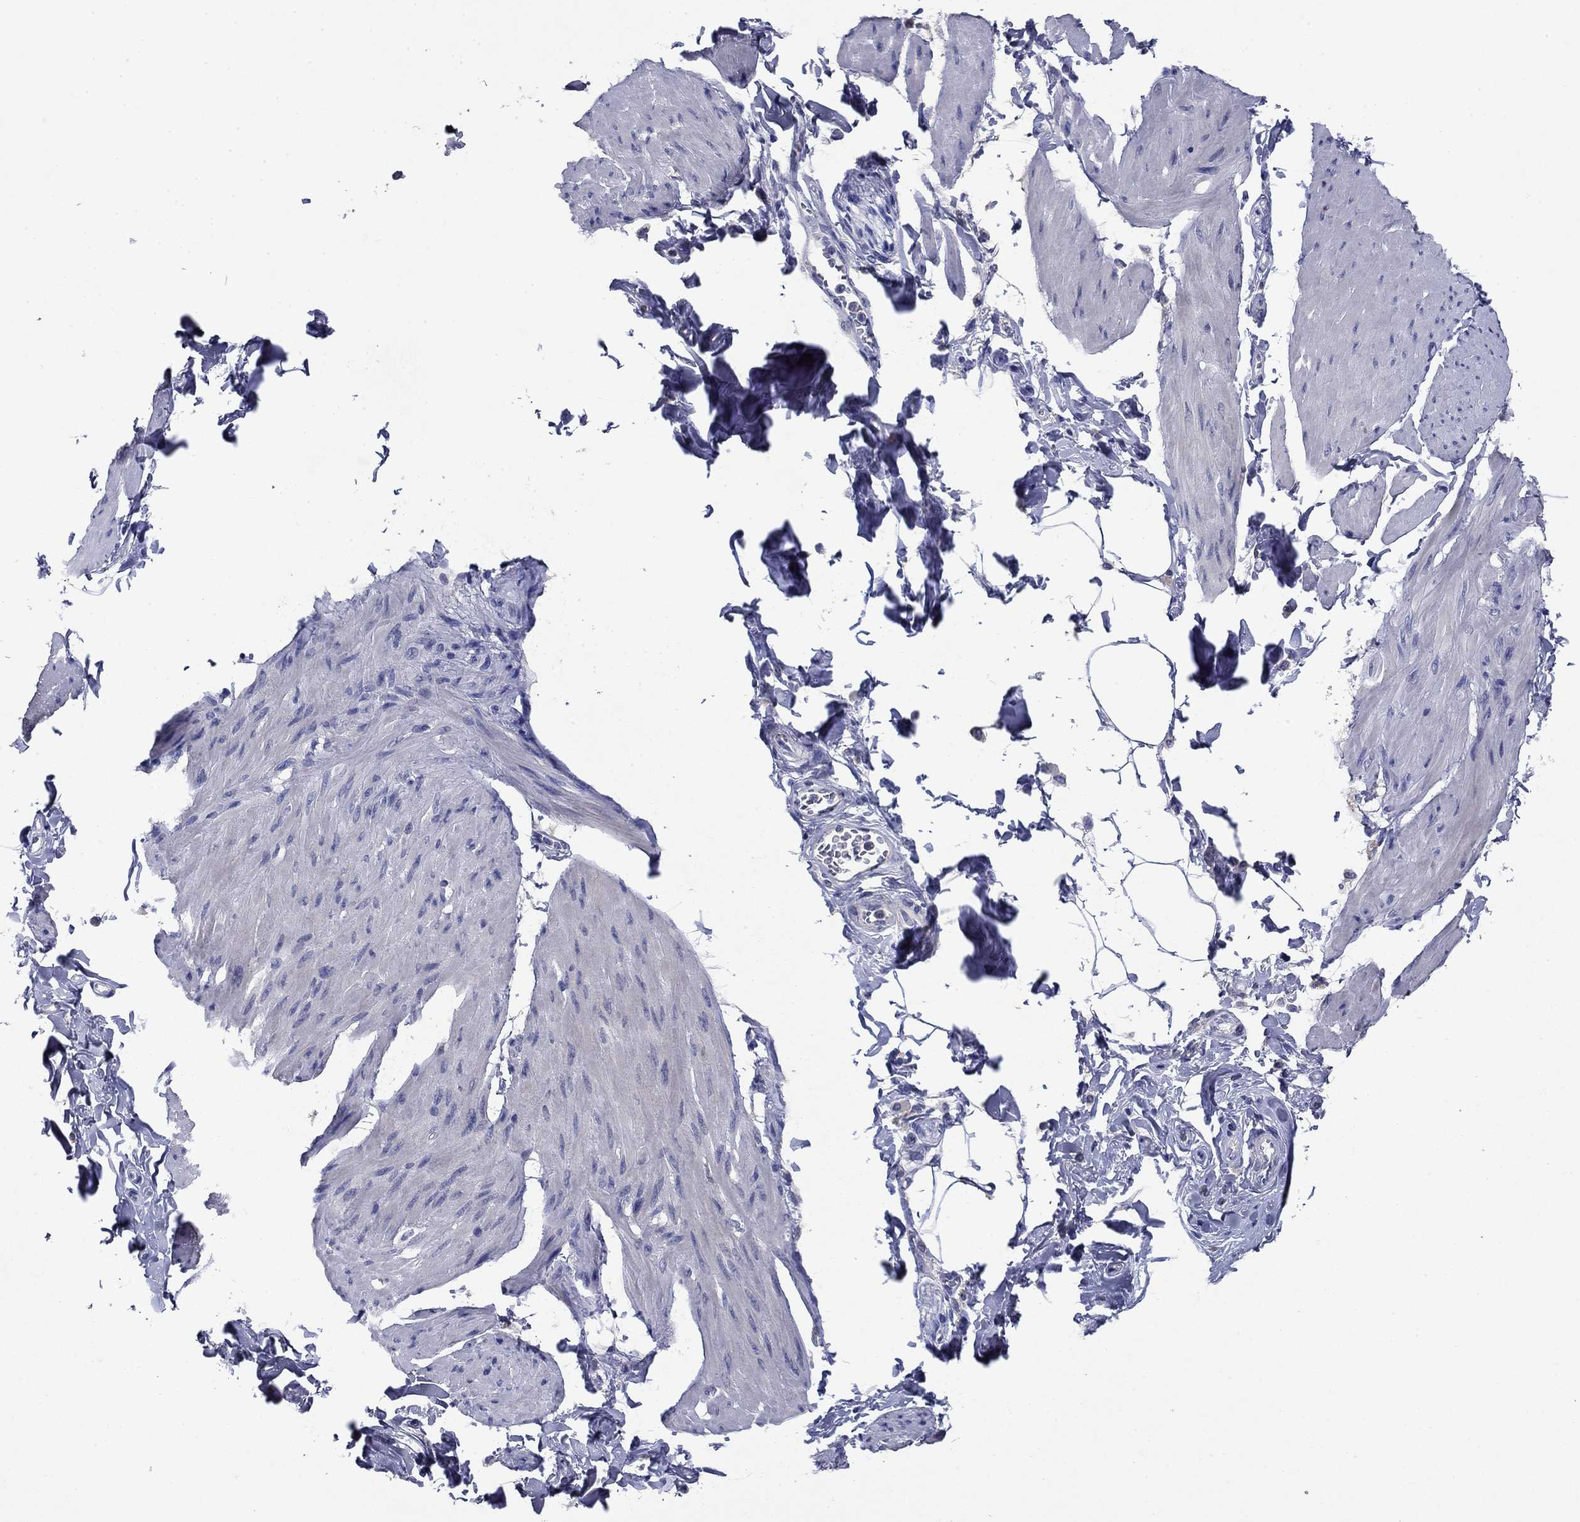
{"staining": {"intensity": "negative", "quantity": "none", "location": "none"}, "tissue": "smooth muscle", "cell_type": "Smooth muscle cells", "image_type": "normal", "snomed": [{"axis": "morphology", "description": "Normal tissue, NOS"}, {"axis": "topography", "description": "Adipose tissue"}, {"axis": "topography", "description": "Smooth muscle"}, {"axis": "topography", "description": "Peripheral nerve tissue"}], "caption": "Immunohistochemical staining of benign smooth muscle displays no significant expression in smooth muscle cells. The staining is performed using DAB brown chromogen with nuclei counter-stained in using hematoxylin.", "gene": "SULT2B1", "patient": {"sex": "male", "age": 83}}